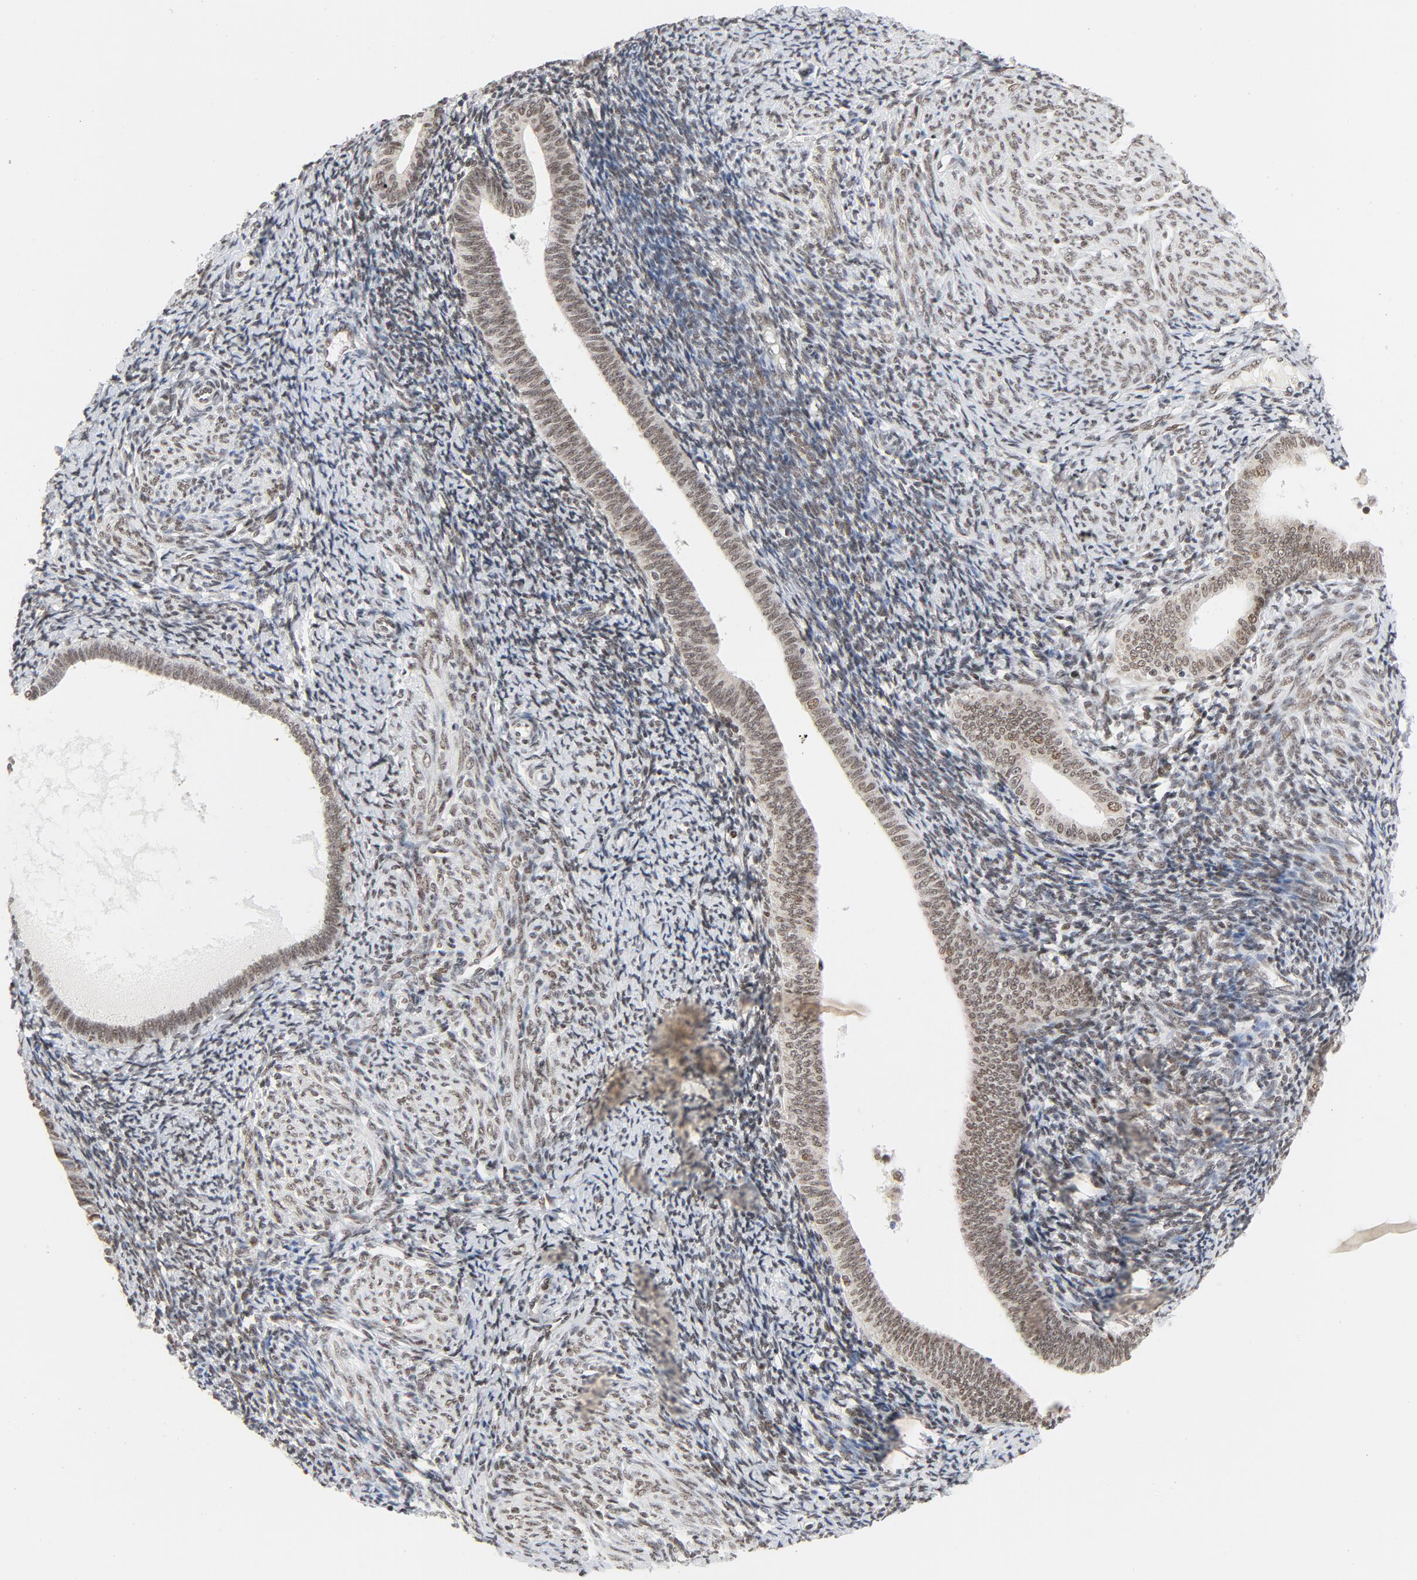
{"staining": {"intensity": "moderate", "quantity": ">75%", "location": "nuclear"}, "tissue": "endometrium", "cell_type": "Cells in endometrial stroma", "image_type": "normal", "snomed": [{"axis": "morphology", "description": "Normal tissue, NOS"}, {"axis": "topography", "description": "Endometrium"}], "caption": "This micrograph shows immunohistochemistry (IHC) staining of unremarkable endometrium, with medium moderate nuclear positivity in about >75% of cells in endometrial stroma.", "gene": "ERCC1", "patient": {"sex": "female", "age": 57}}